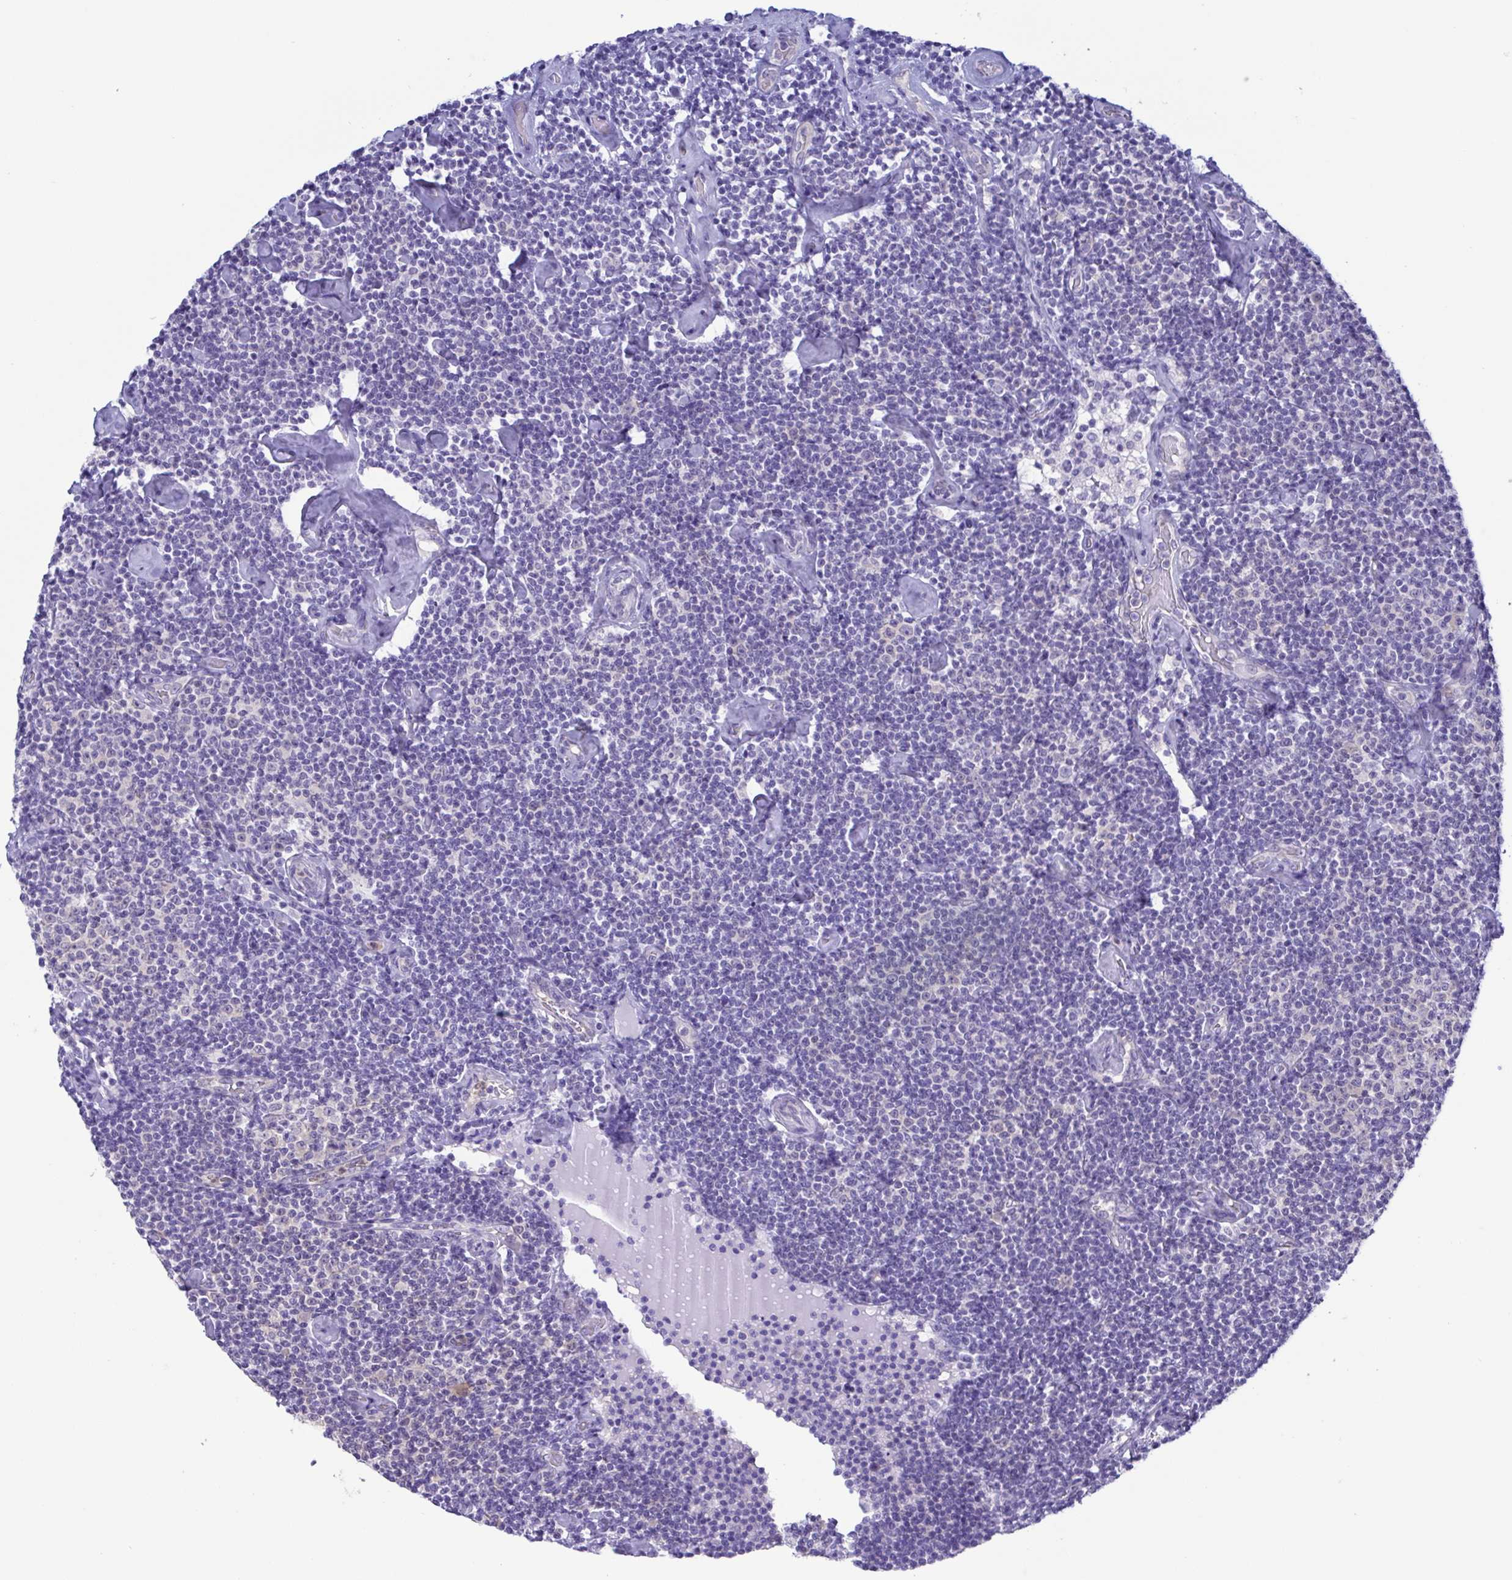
{"staining": {"intensity": "negative", "quantity": "none", "location": "none"}, "tissue": "lymphoma", "cell_type": "Tumor cells", "image_type": "cancer", "snomed": [{"axis": "morphology", "description": "Malignant lymphoma, non-Hodgkin's type, Low grade"}, {"axis": "topography", "description": "Lymph node"}], "caption": "Immunohistochemistry photomicrograph of neoplastic tissue: low-grade malignant lymphoma, non-Hodgkin's type stained with DAB exhibits no significant protein expression in tumor cells.", "gene": "LDHC", "patient": {"sex": "male", "age": 81}}